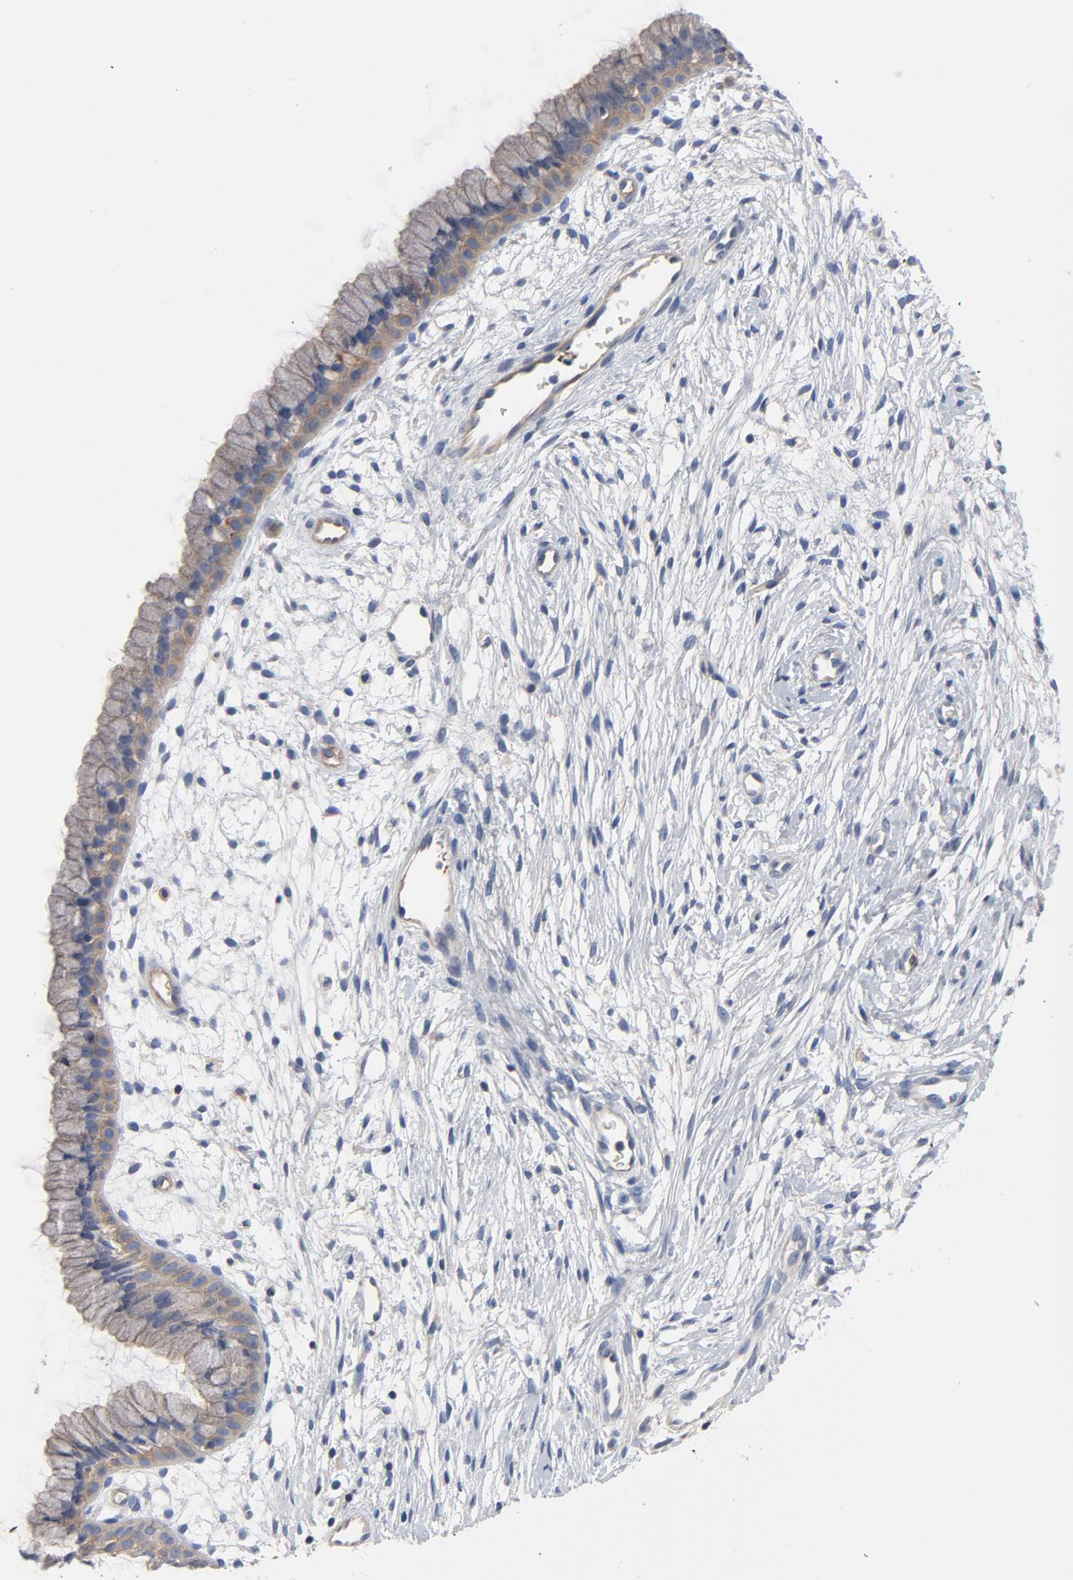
{"staining": {"intensity": "weak", "quantity": "25%-75%", "location": "cytoplasmic/membranous"}, "tissue": "cervix", "cell_type": "Glandular cells", "image_type": "normal", "snomed": [{"axis": "morphology", "description": "Normal tissue, NOS"}, {"axis": "topography", "description": "Cervix"}], "caption": "Protein expression analysis of benign cervix reveals weak cytoplasmic/membranous positivity in approximately 25%-75% of glandular cells.", "gene": "SRC", "patient": {"sex": "female", "age": 39}}